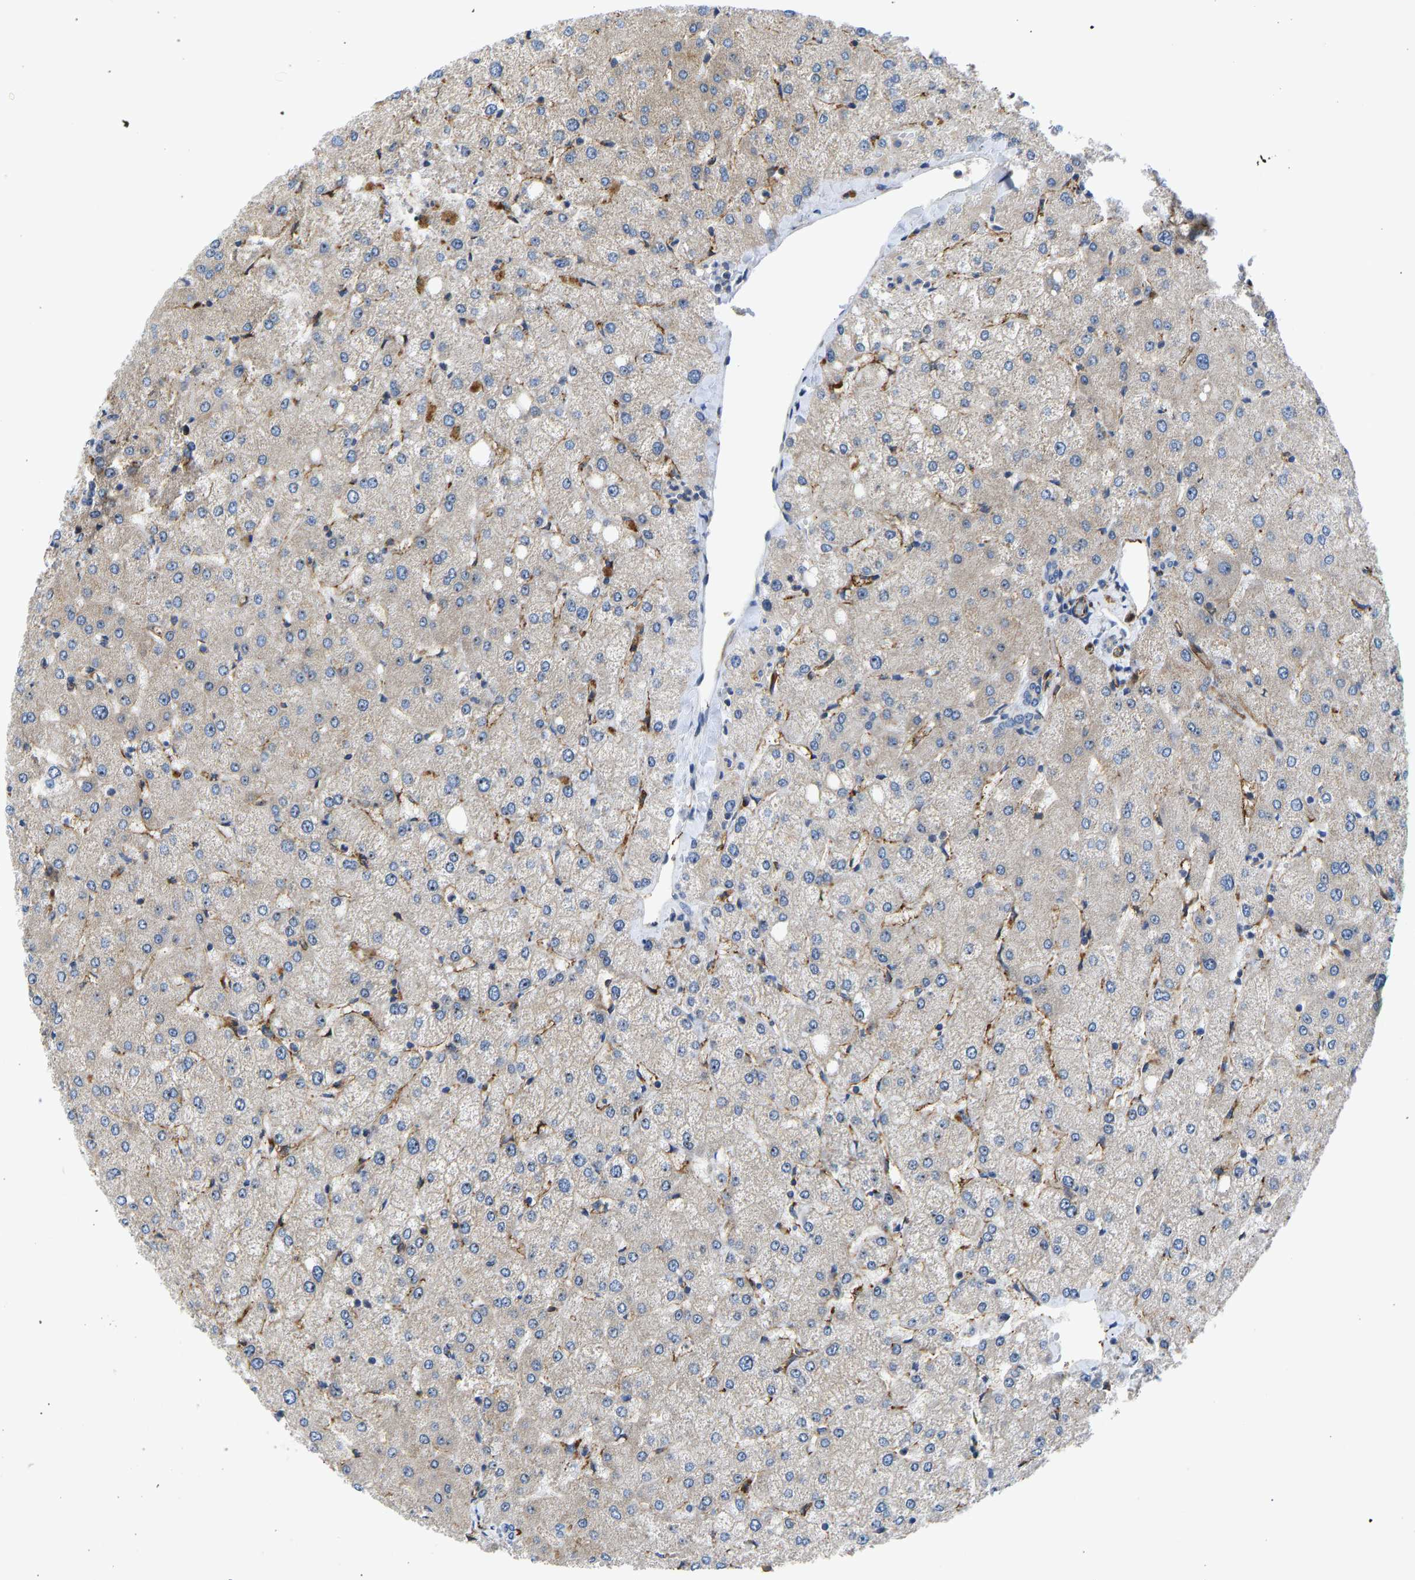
{"staining": {"intensity": "negative", "quantity": "none", "location": "none"}, "tissue": "liver", "cell_type": "Cholangiocytes", "image_type": "normal", "snomed": [{"axis": "morphology", "description": "Normal tissue, NOS"}, {"axis": "topography", "description": "Liver"}], "caption": "The photomicrograph shows no staining of cholangiocytes in benign liver. (Immunohistochemistry (ihc), brightfield microscopy, high magnification).", "gene": "RESF1", "patient": {"sex": "female", "age": 54}}